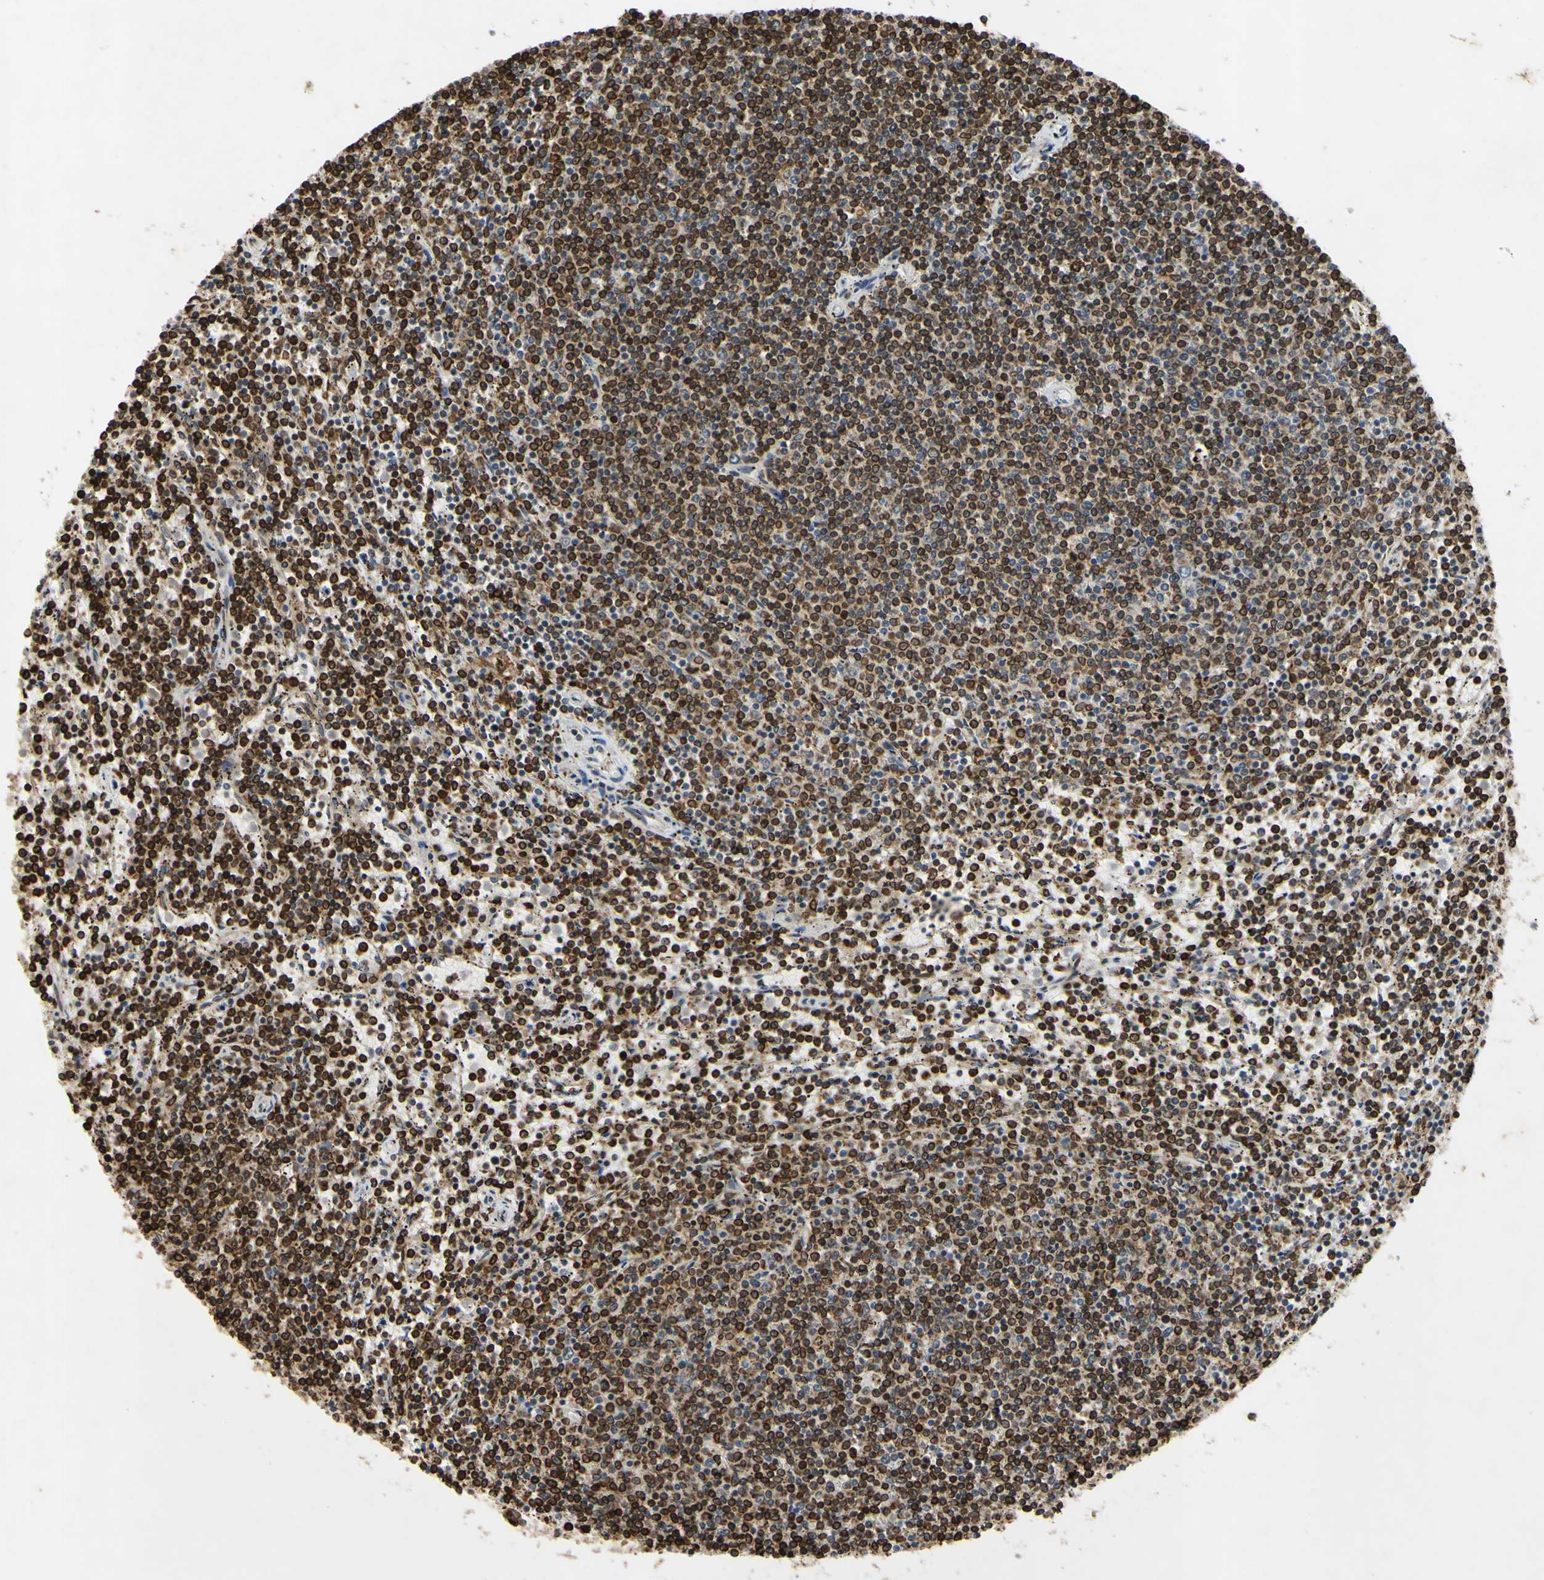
{"staining": {"intensity": "strong", "quantity": ">75%", "location": "cytoplasmic/membranous"}, "tissue": "lymphoma", "cell_type": "Tumor cells", "image_type": "cancer", "snomed": [{"axis": "morphology", "description": "Malignant lymphoma, non-Hodgkin's type, Low grade"}, {"axis": "topography", "description": "Spleen"}], "caption": "IHC photomicrograph of lymphoma stained for a protein (brown), which reveals high levels of strong cytoplasmic/membranous staining in approximately >75% of tumor cells.", "gene": "PLXNA2", "patient": {"sex": "female", "age": 50}}